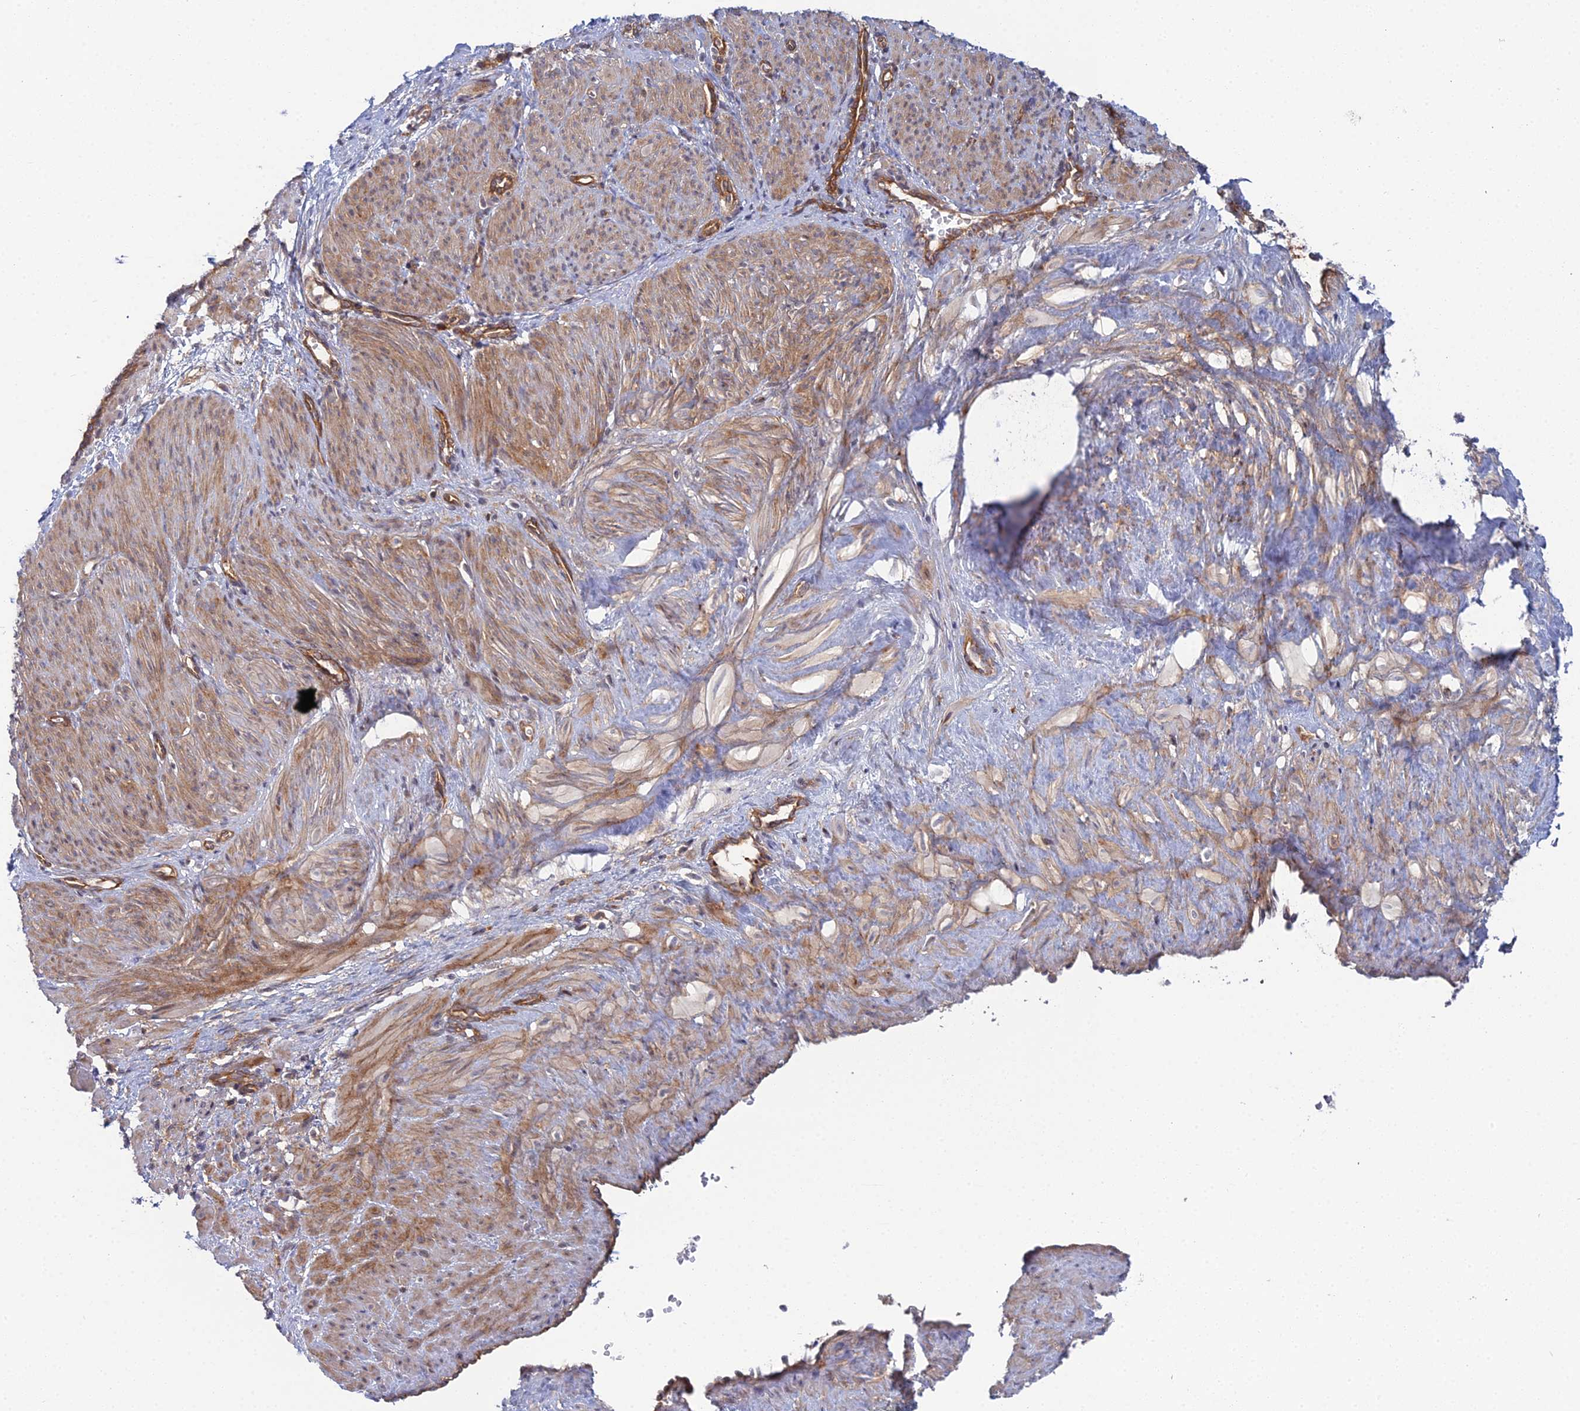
{"staining": {"intensity": "moderate", "quantity": ">75%", "location": "cytoplasmic/membranous"}, "tissue": "smooth muscle", "cell_type": "Smooth muscle cells", "image_type": "normal", "snomed": [{"axis": "morphology", "description": "Normal tissue, NOS"}, {"axis": "topography", "description": "Endometrium"}], "caption": "Brown immunohistochemical staining in normal smooth muscle shows moderate cytoplasmic/membranous positivity in about >75% of smooth muscle cells.", "gene": "ABHD1", "patient": {"sex": "female", "age": 33}}